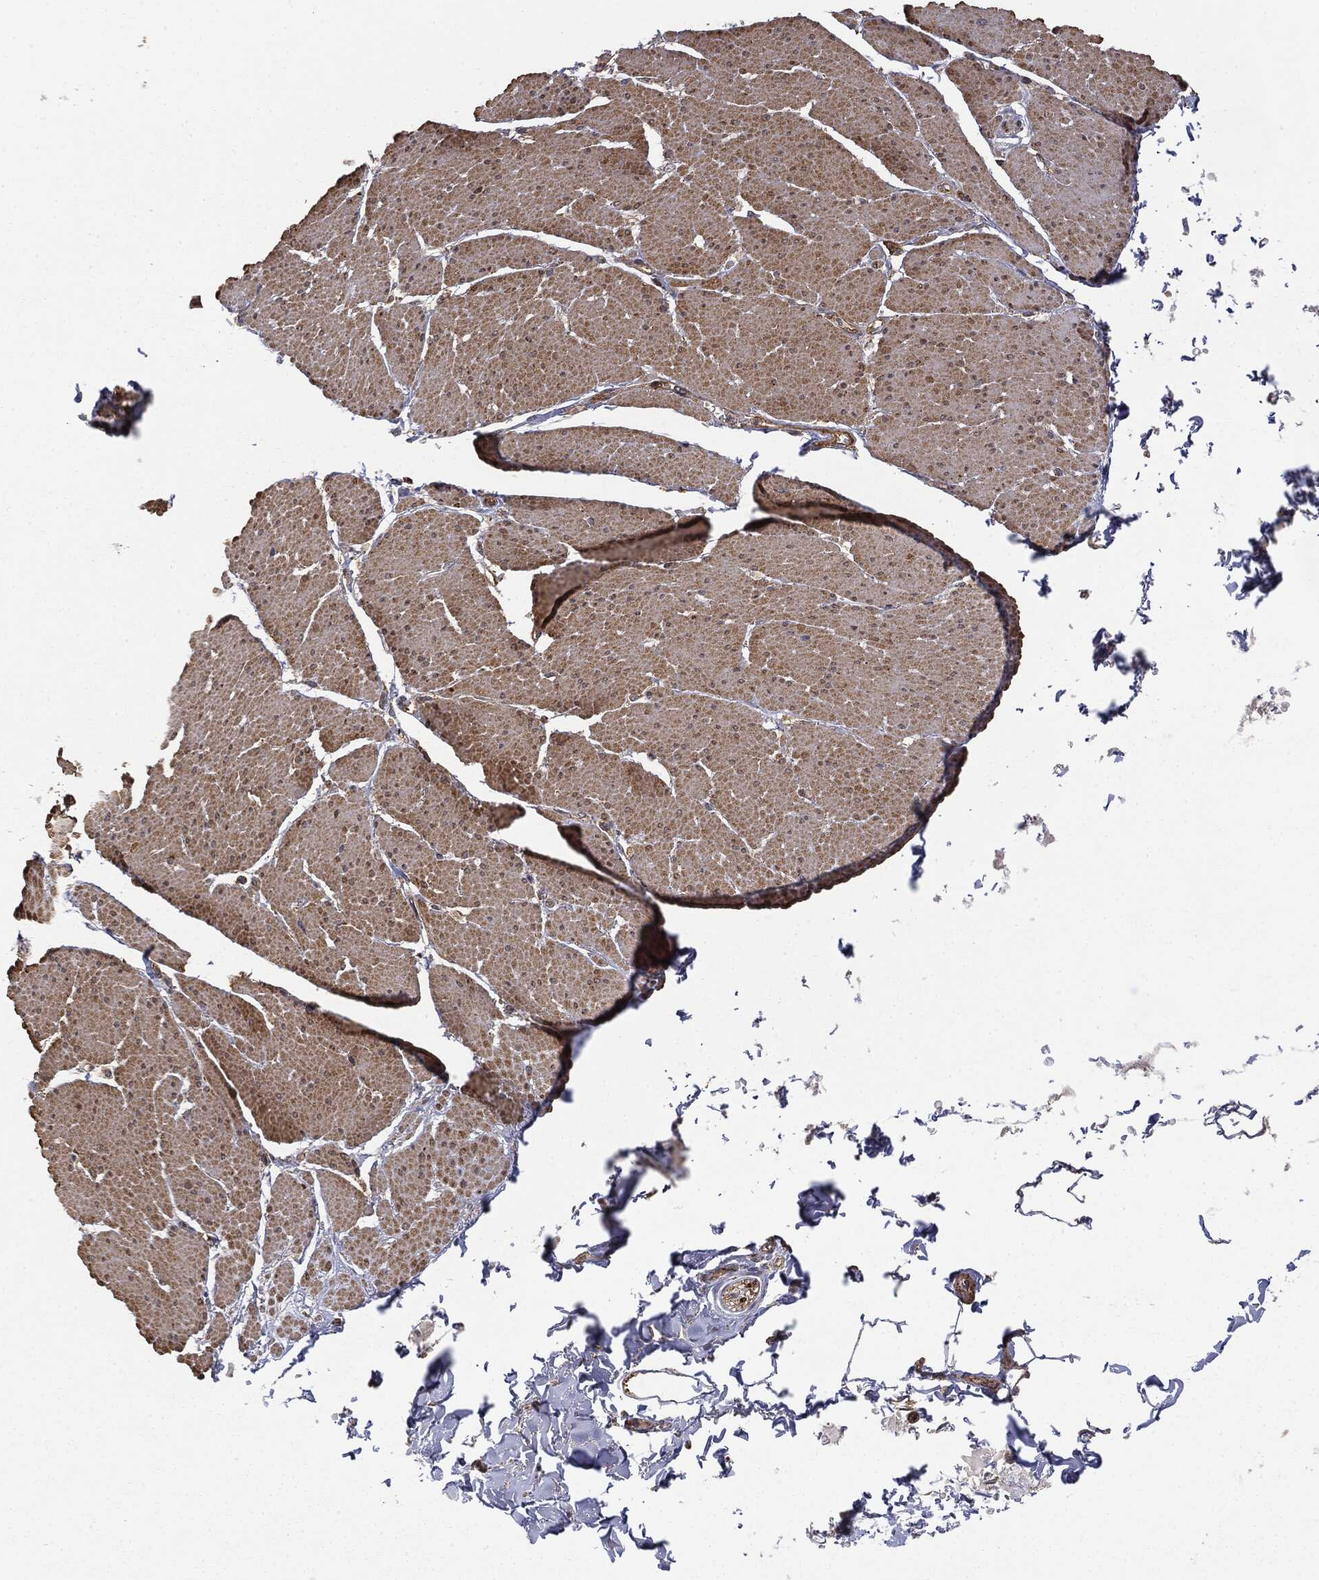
{"staining": {"intensity": "moderate", "quantity": ">75%", "location": "cytoplasmic/membranous"}, "tissue": "smooth muscle", "cell_type": "Smooth muscle cells", "image_type": "normal", "snomed": [{"axis": "morphology", "description": "Normal tissue, NOS"}, {"axis": "topography", "description": "Smooth muscle"}, {"axis": "topography", "description": "Anal"}], "caption": "Approximately >75% of smooth muscle cells in unremarkable human smooth muscle display moderate cytoplasmic/membranous protein positivity as visualized by brown immunohistochemical staining.", "gene": "MTOR", "patient": {"sex": "male", "age": 83}}